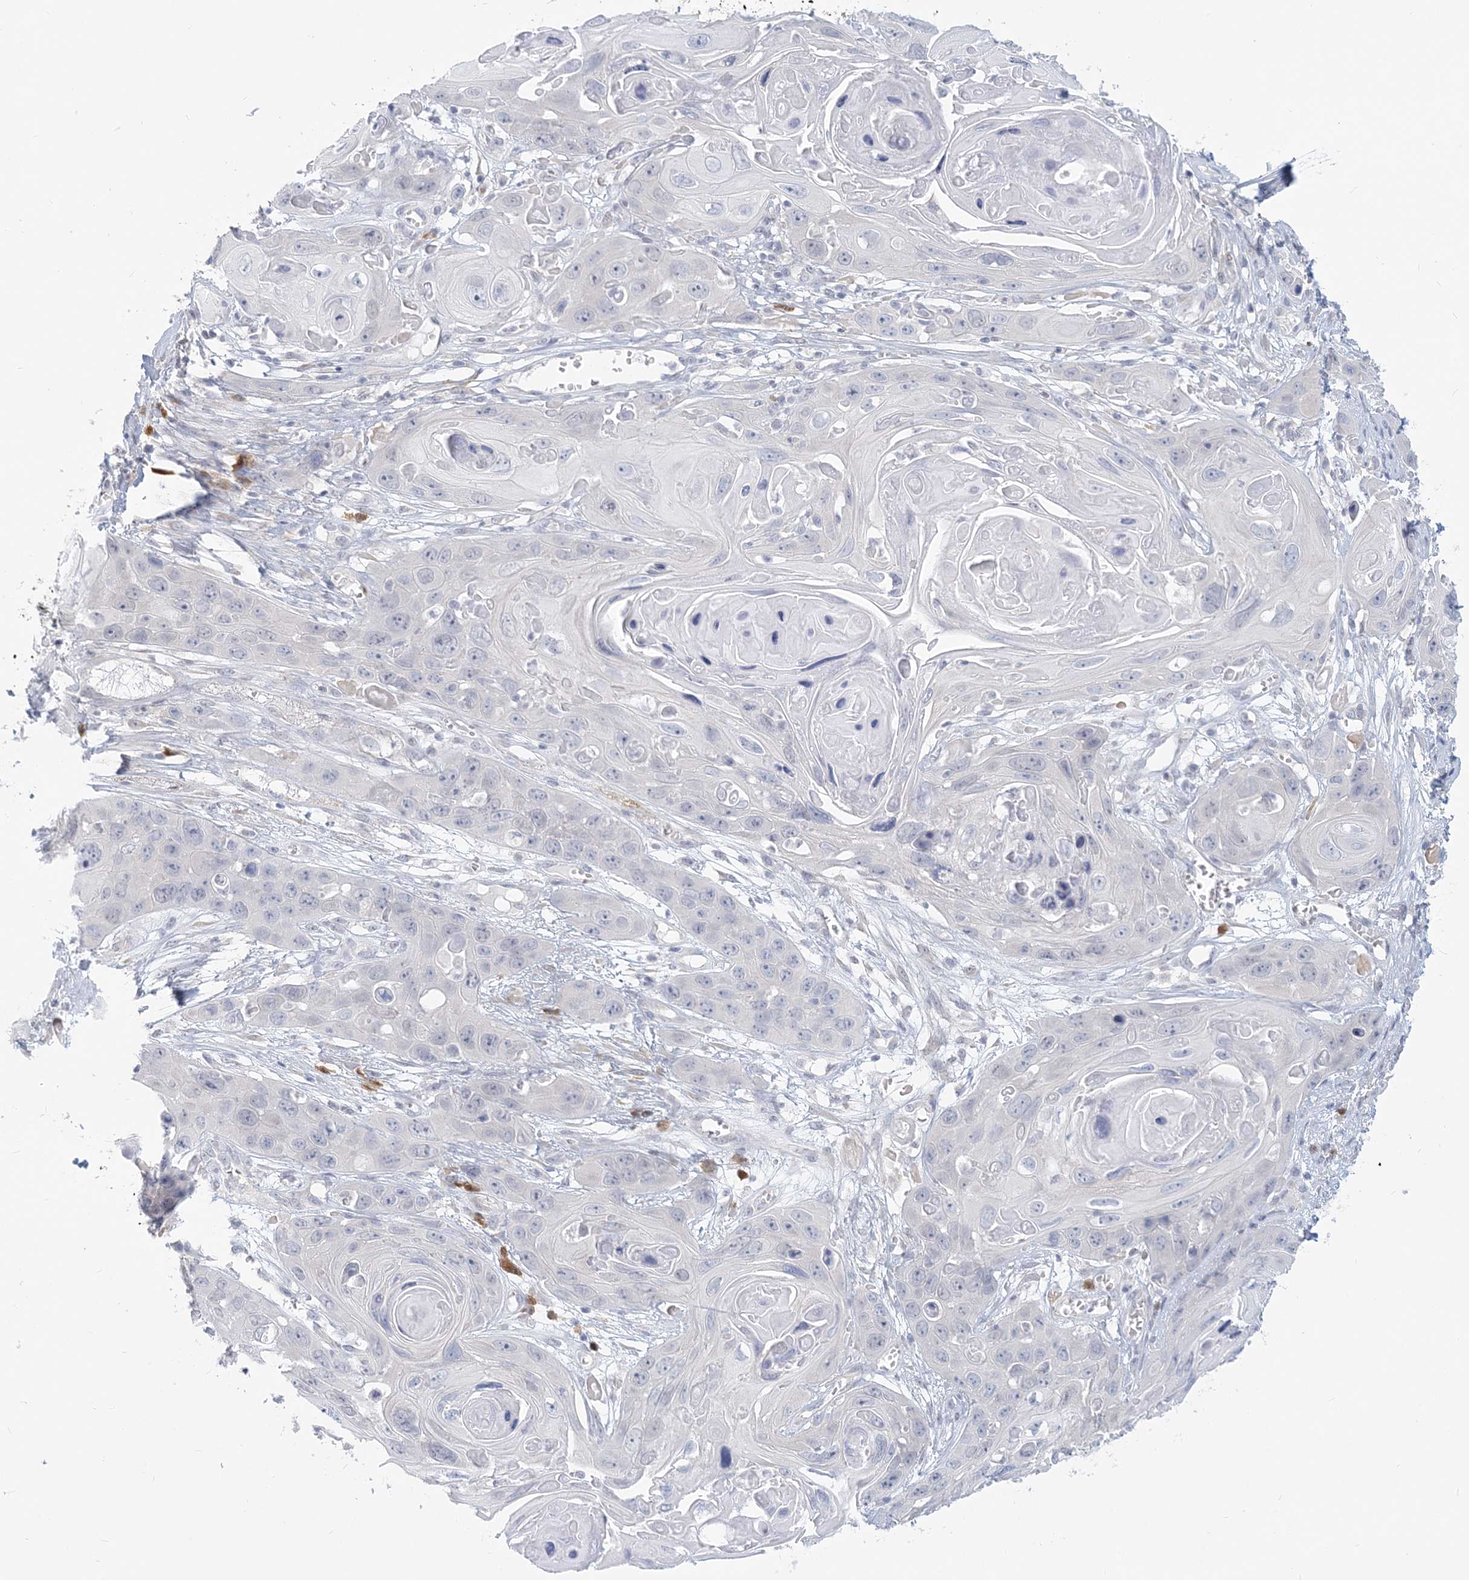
{"staining": {"intensity": "negative", "quantity": "none", "location": "none"}, "tissue": "skin cancer", "cell_type": "Tumor cells", "image_type": "cancer", "snomed": [{"axis": "morphology", "description": "Squamous cell carcinoma, NOS"}, {"axis": "topography", "description": "Skin"}], "caption": "The IHC micrograph has no significant positivity in tumor cells of skin cancer tissue.", "gene": "GMPPA", "patient": {"sex": "male", "age": 55}}